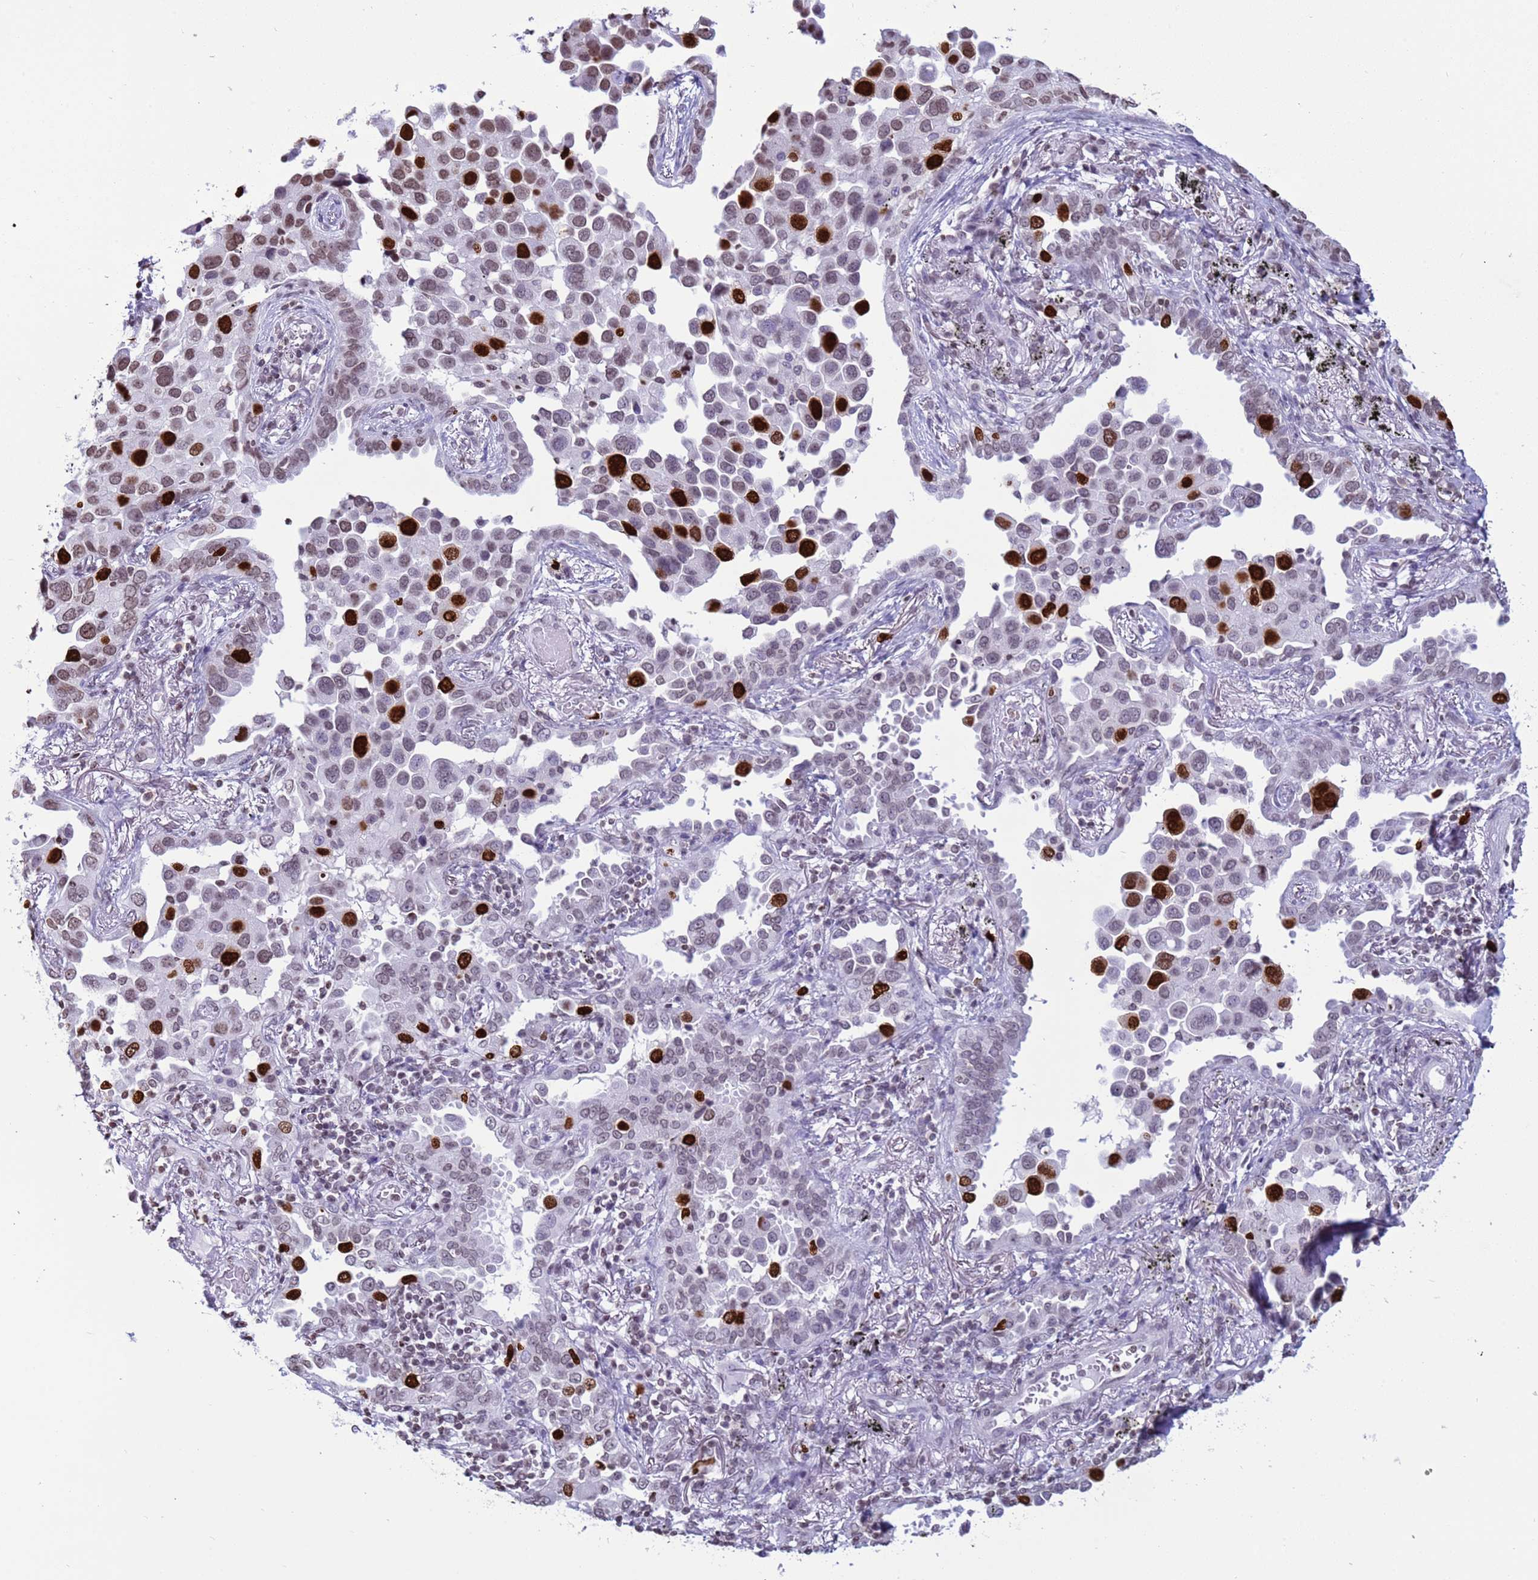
{"staining": {"intensity": "strong", "quantity": "25%-75%", "location": "nuclear"}, "tissue": "lung cancer", "cell_type": "Tumor cells", "image_type": "cancer", "snomed": [{"axis": "morphology", "description": "Adenocarcinoma, NOS"}, {"axis": "topography", "description": "Lung"}], "caption": "Human adenocarcinoma (lung) stained for a protein (brown) shows strong nuclear positive positivity in approximately 25%-75% of tumor cells.", "gene": "H4C8", "patient": {"sex": "male", "age": 67}}